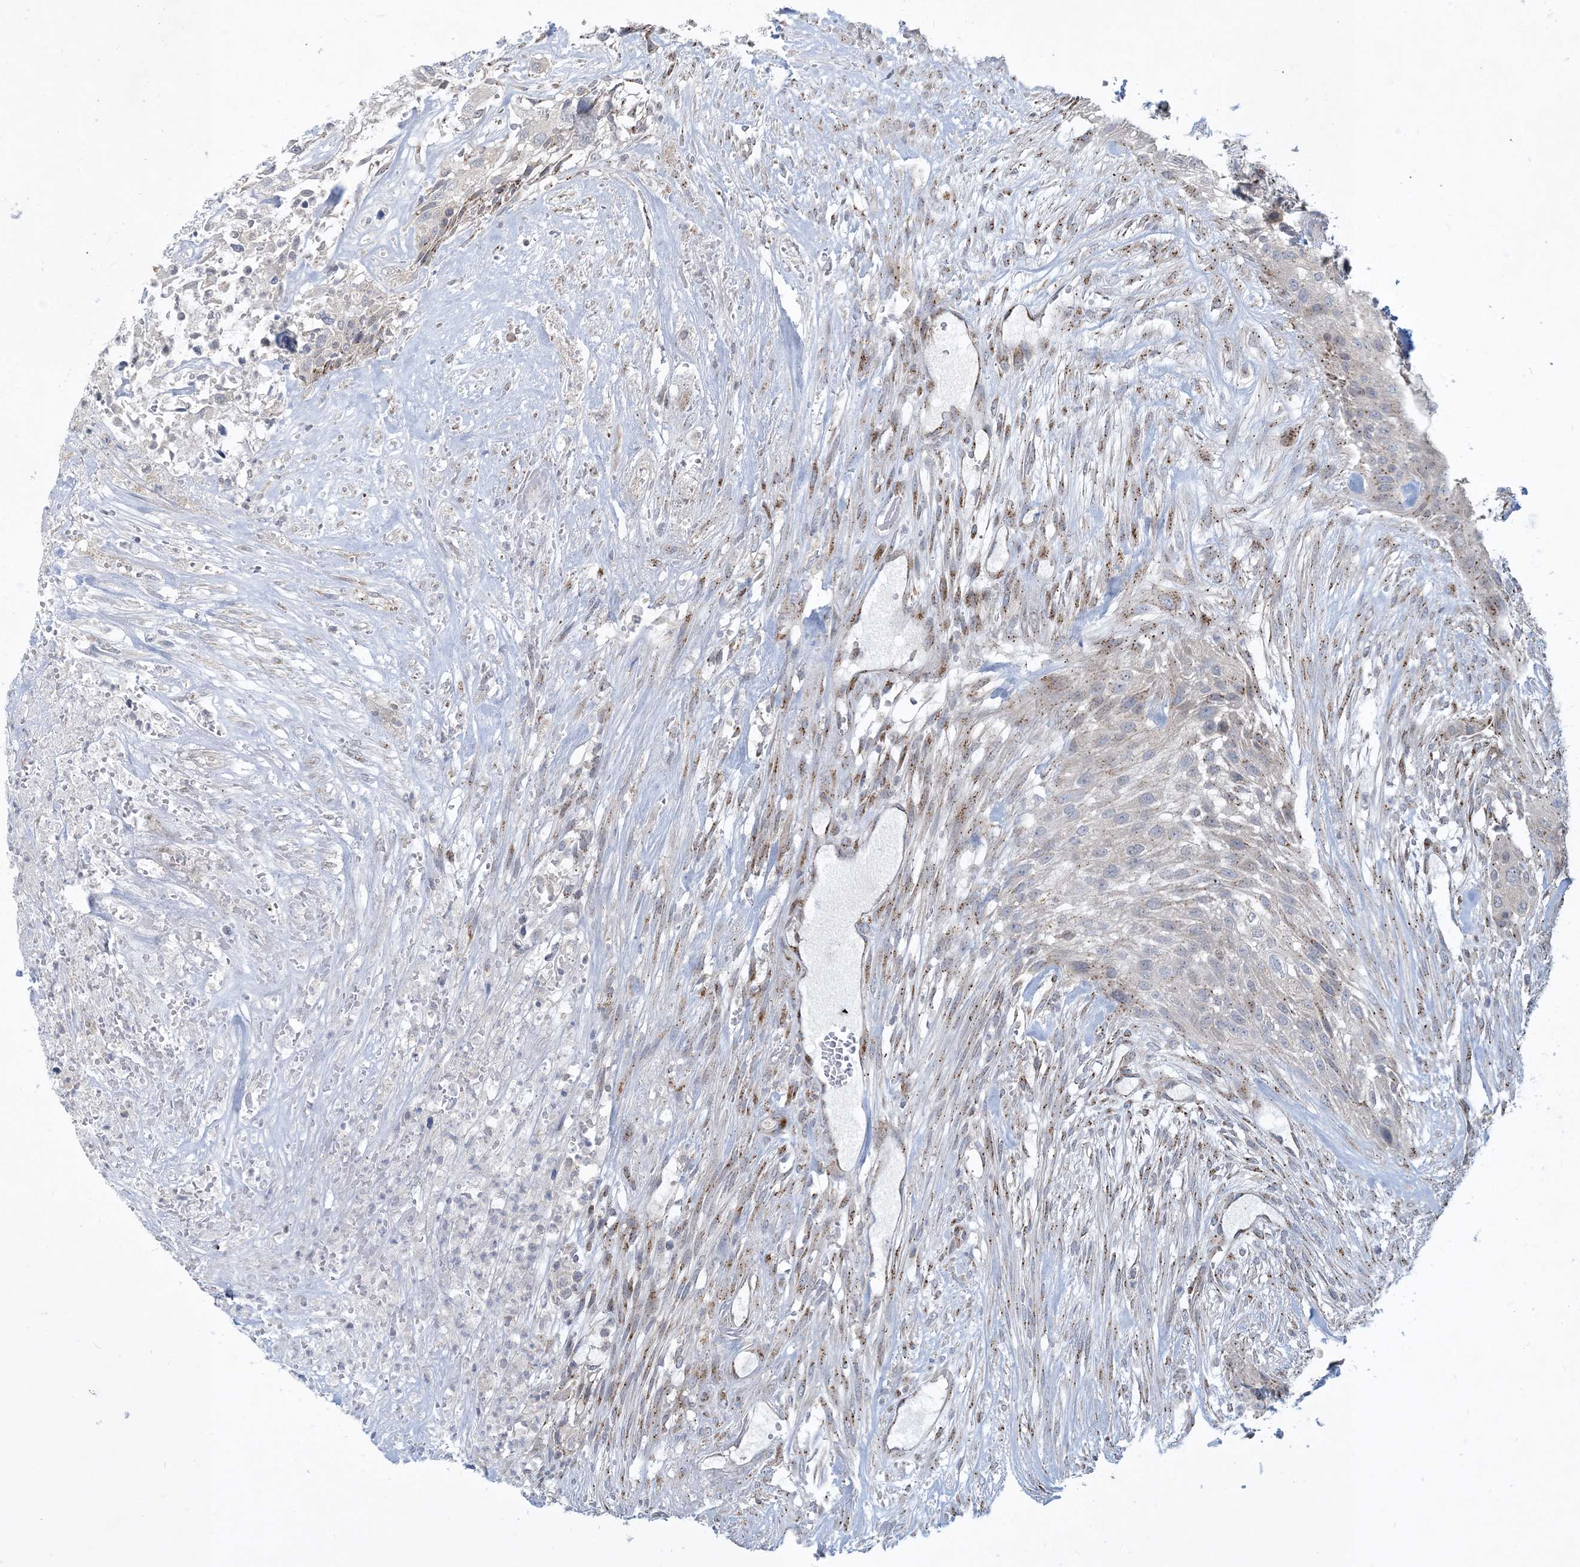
{"staining": {"intensity": "weak", "quantity": "<25%", "location": "cytoplasmic/membranous"}, "tissue": "urothelial cancer", "cell_type": "Tumor cells", "image_type": "cancer", "snomed": [{"axis": "morphology", "description": "Urothelial carcinoma, High grade"}, {"axis": "topography", "description": "Urinary bladder"}], "caption": "Immunohistochemistry histopathology image of urothelial cancer stained for a protein (brown), which shows no positivity in tumor cells.", "gene": "CCDC14", "patient": {"sex": "male", "age": 35}}